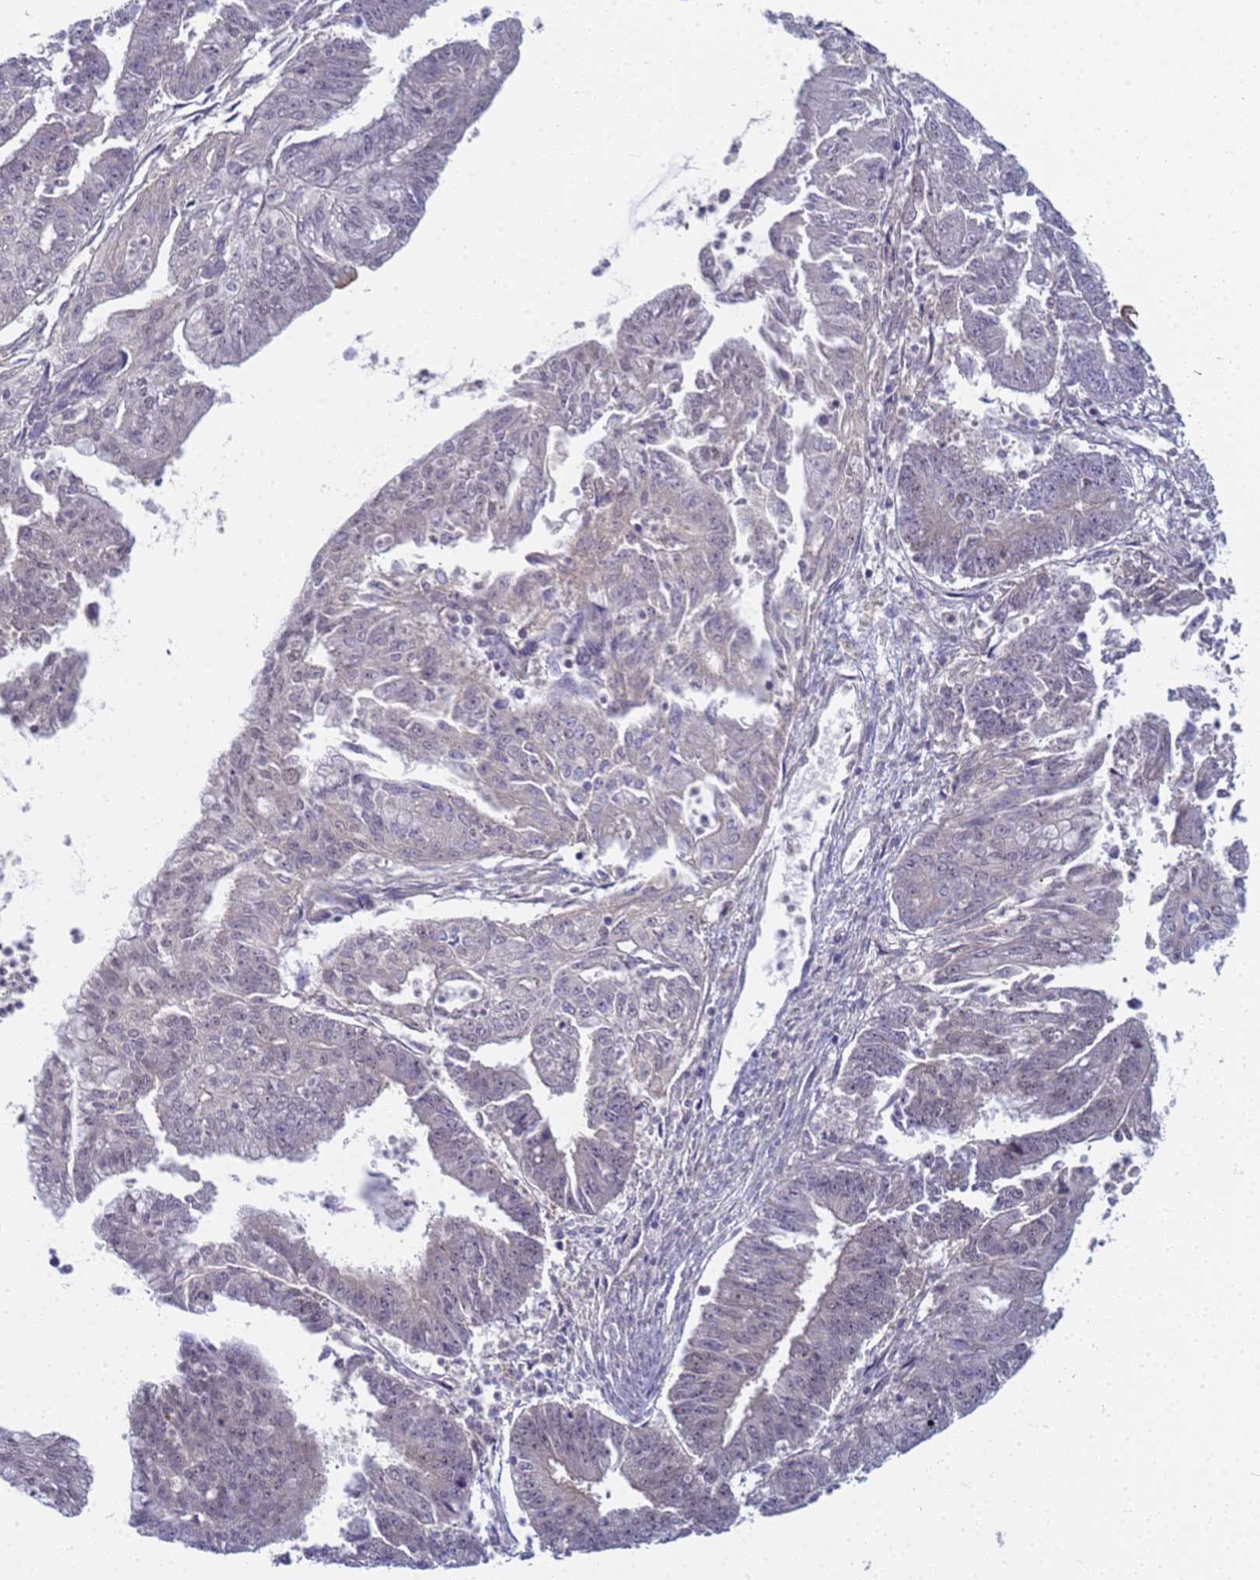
{"staining": {"intensity": "negative", "quantity": "none", "location": "none"}, "tissue": "endometrial cancer", "cell_type": "Tumor cells", "image_type": "cancer", "snomed": [{"axis": "morphology", "description": "Adenocarcinoma, NOS"}, {"axis": "topography", "description": "Endometrium"}], "caption": "A micrograph of endometrial cancer (adenocarcinoma) stained for a protein displays no brown staining in tumor cells.", "gene": "SHARPIN", "patient": {"sex": "female", "age": 73}}